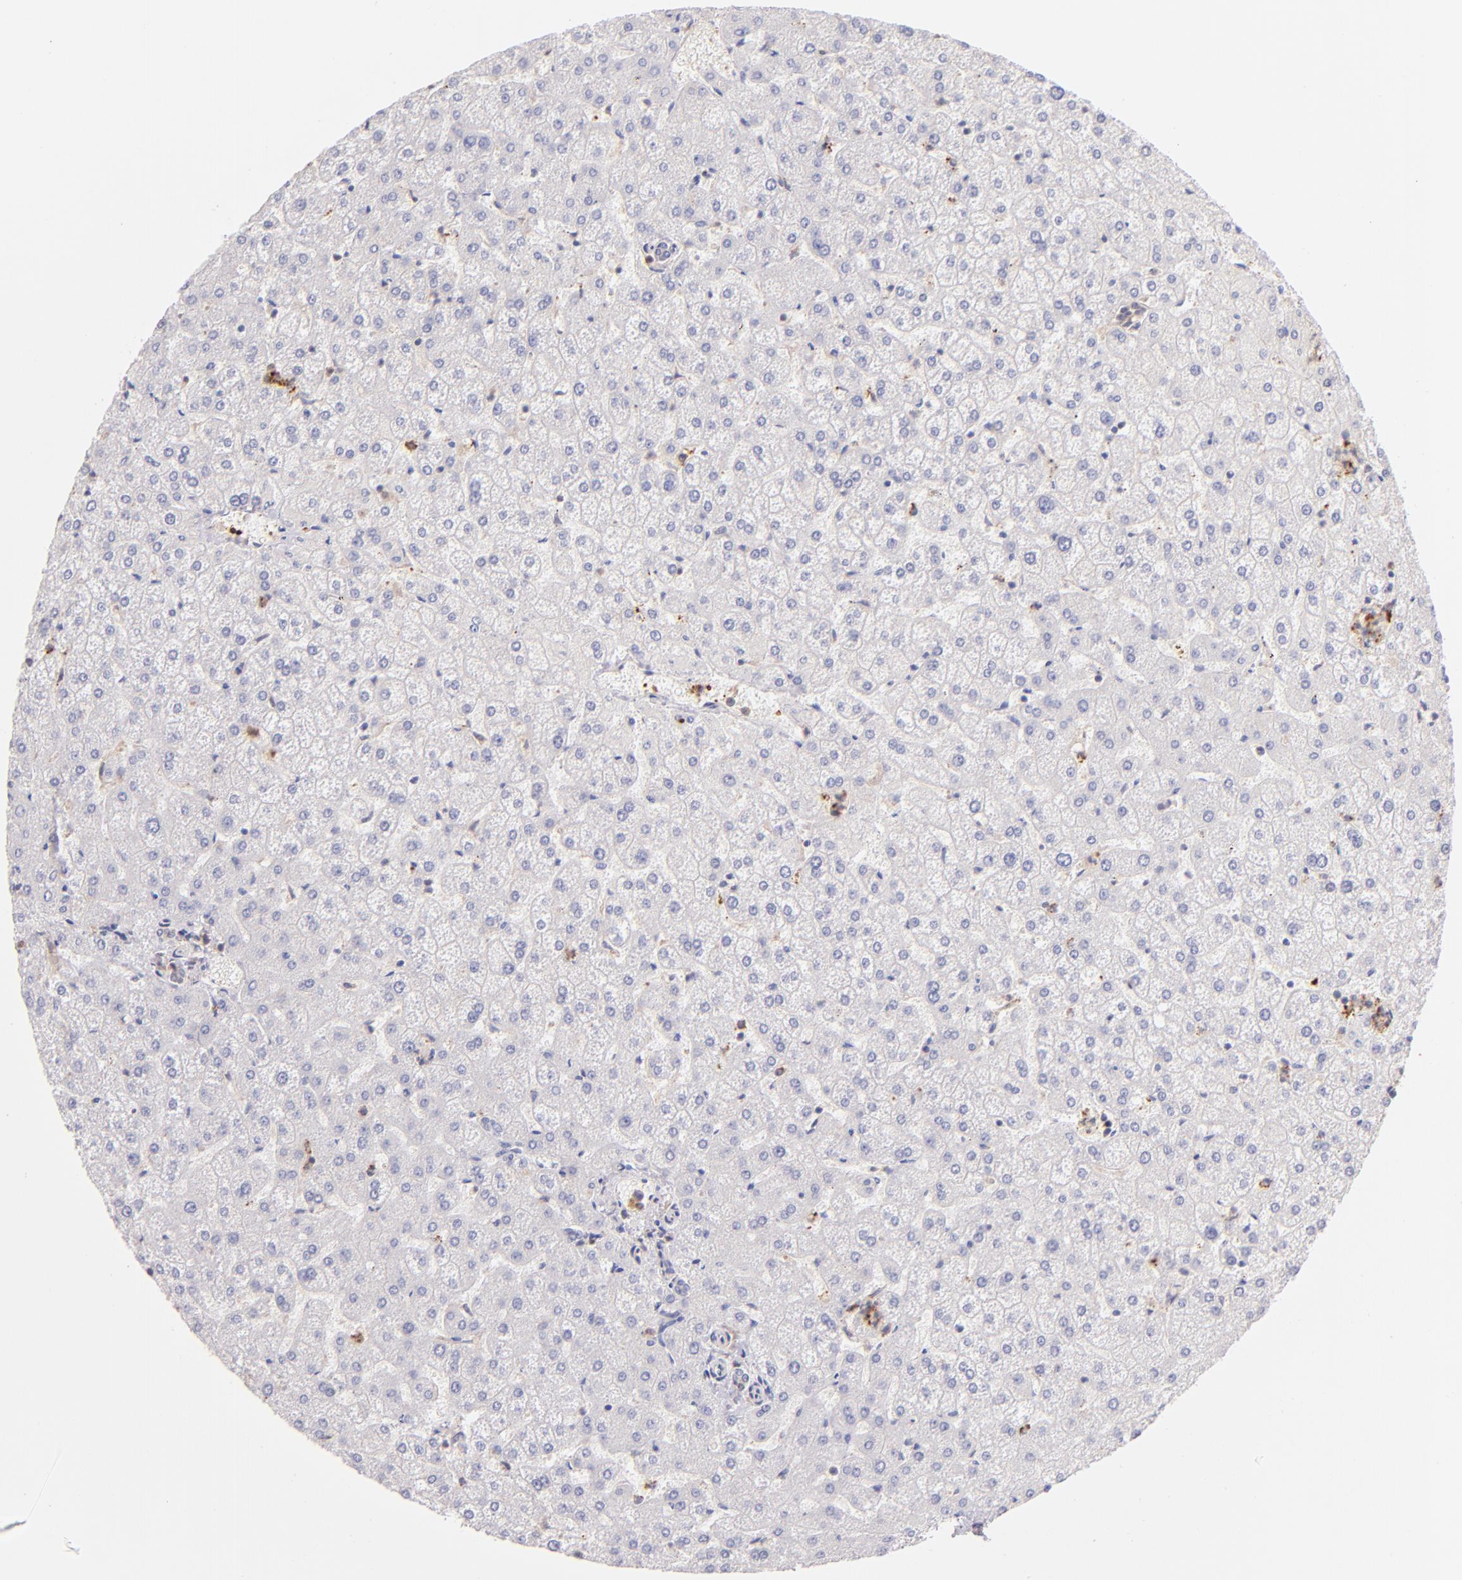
{"staining": {"intensity": "negative", "quantity": "none", "location": "none"}, "tissue": "liver", "cell_type": "Cholangiocytes", "image_type": "normal", "snomed": [{"axis": "morphology", "description": "Normal tissue, NOS"}, {"axis": "topography", "description": "Liver"}], "caption": "This is a image of IHC staining of unremarkable liver, which shows no positivity in cholangiocytes. (DAB IHC with hematoxylin counter stain).", "gene": "BTK", "patient": {"sex": "female", "age": 32}}